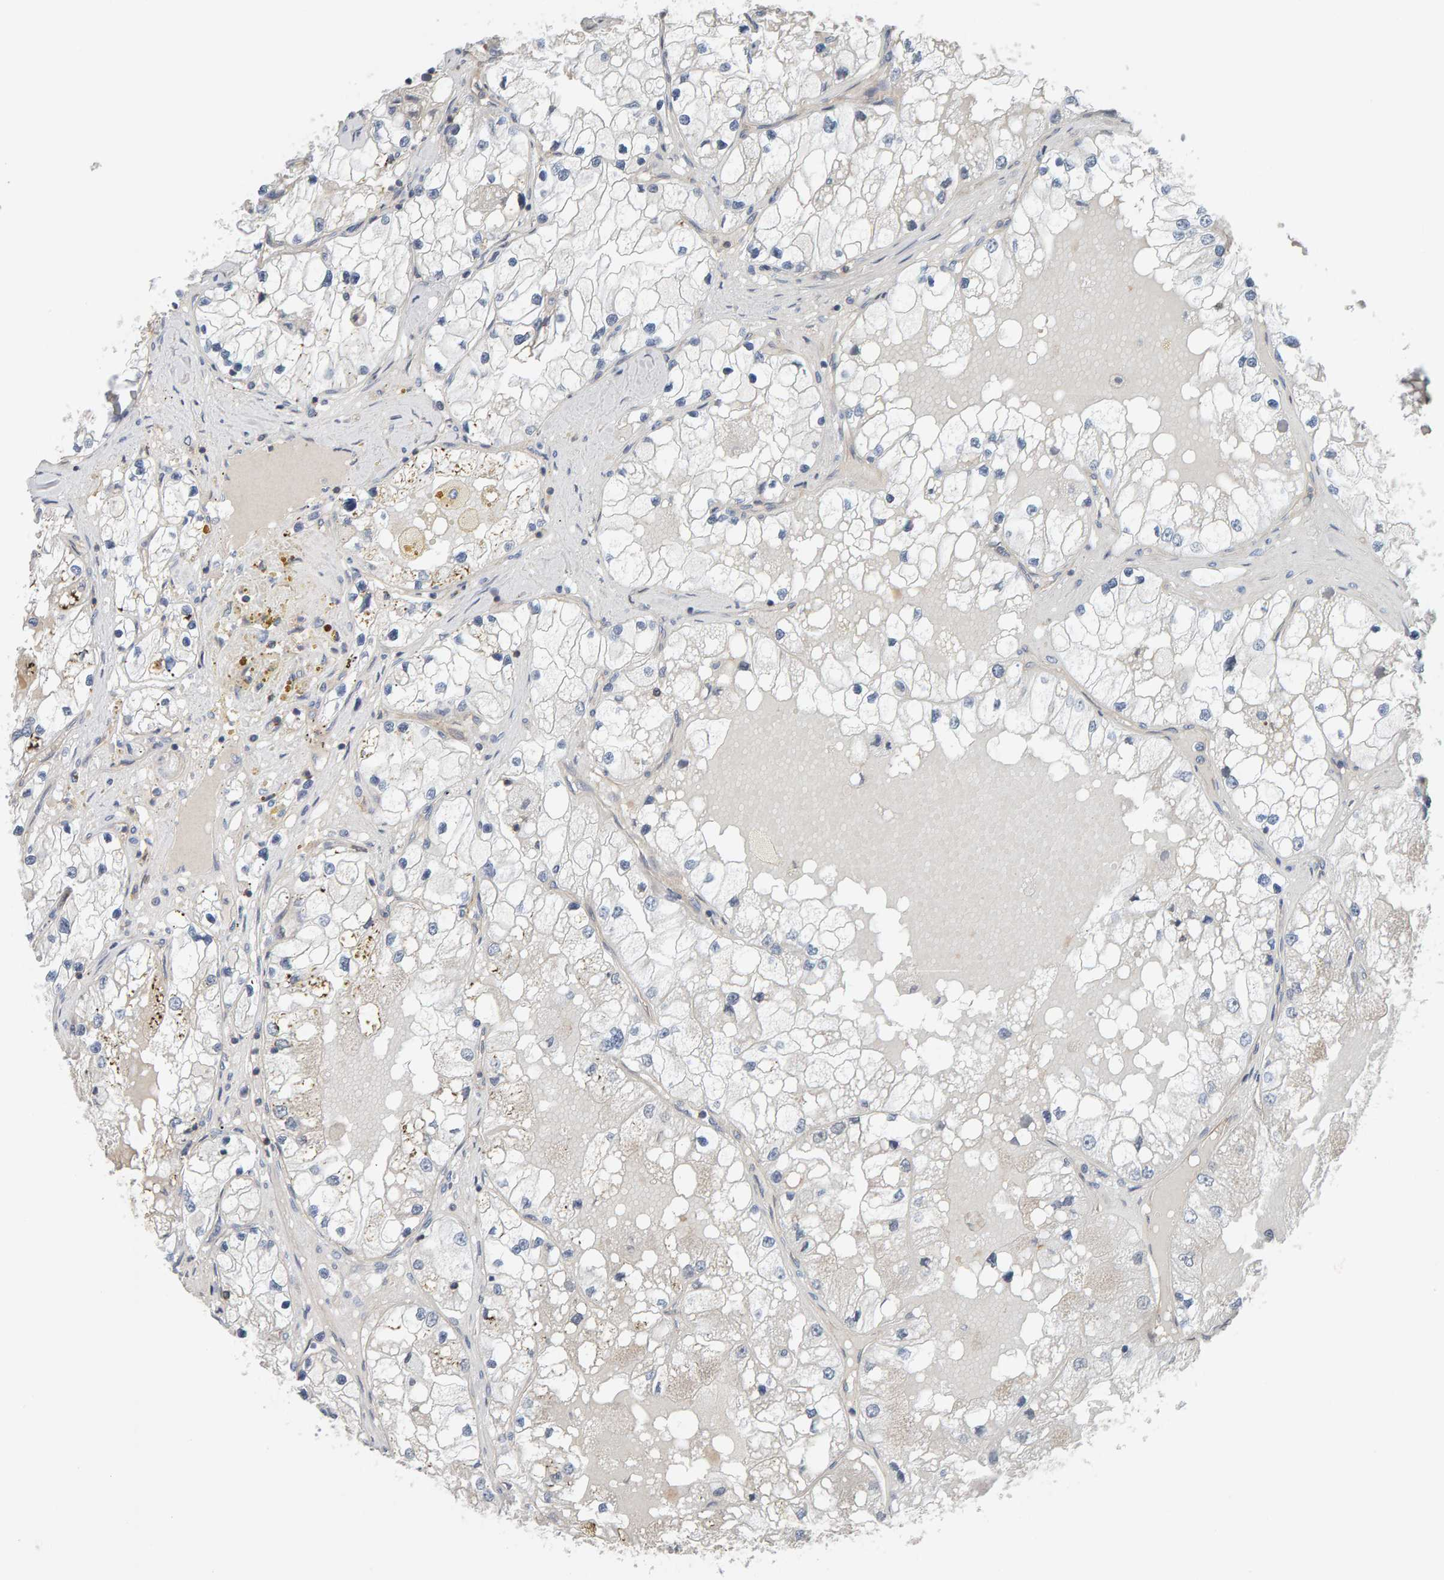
{"staining": {"intensity": "negative", "quantity": "none", "location": "none"}, "tissue": "renal cancer", "cell_type": "Tumor cells", "image_type": "cancer", "snomed": [{"axis": "morphology", "description": "Adenocarcinoma, NOS"}, {"axis": "topography", "description": "Kidney"}], "caption": "This is an immunohistochemistry photomicrograph of renal cancer (adenocarcinoma). There is no positivity in tumor cells.", "gene": "FYN", "patient": {"sex": "male", "age": 68}}